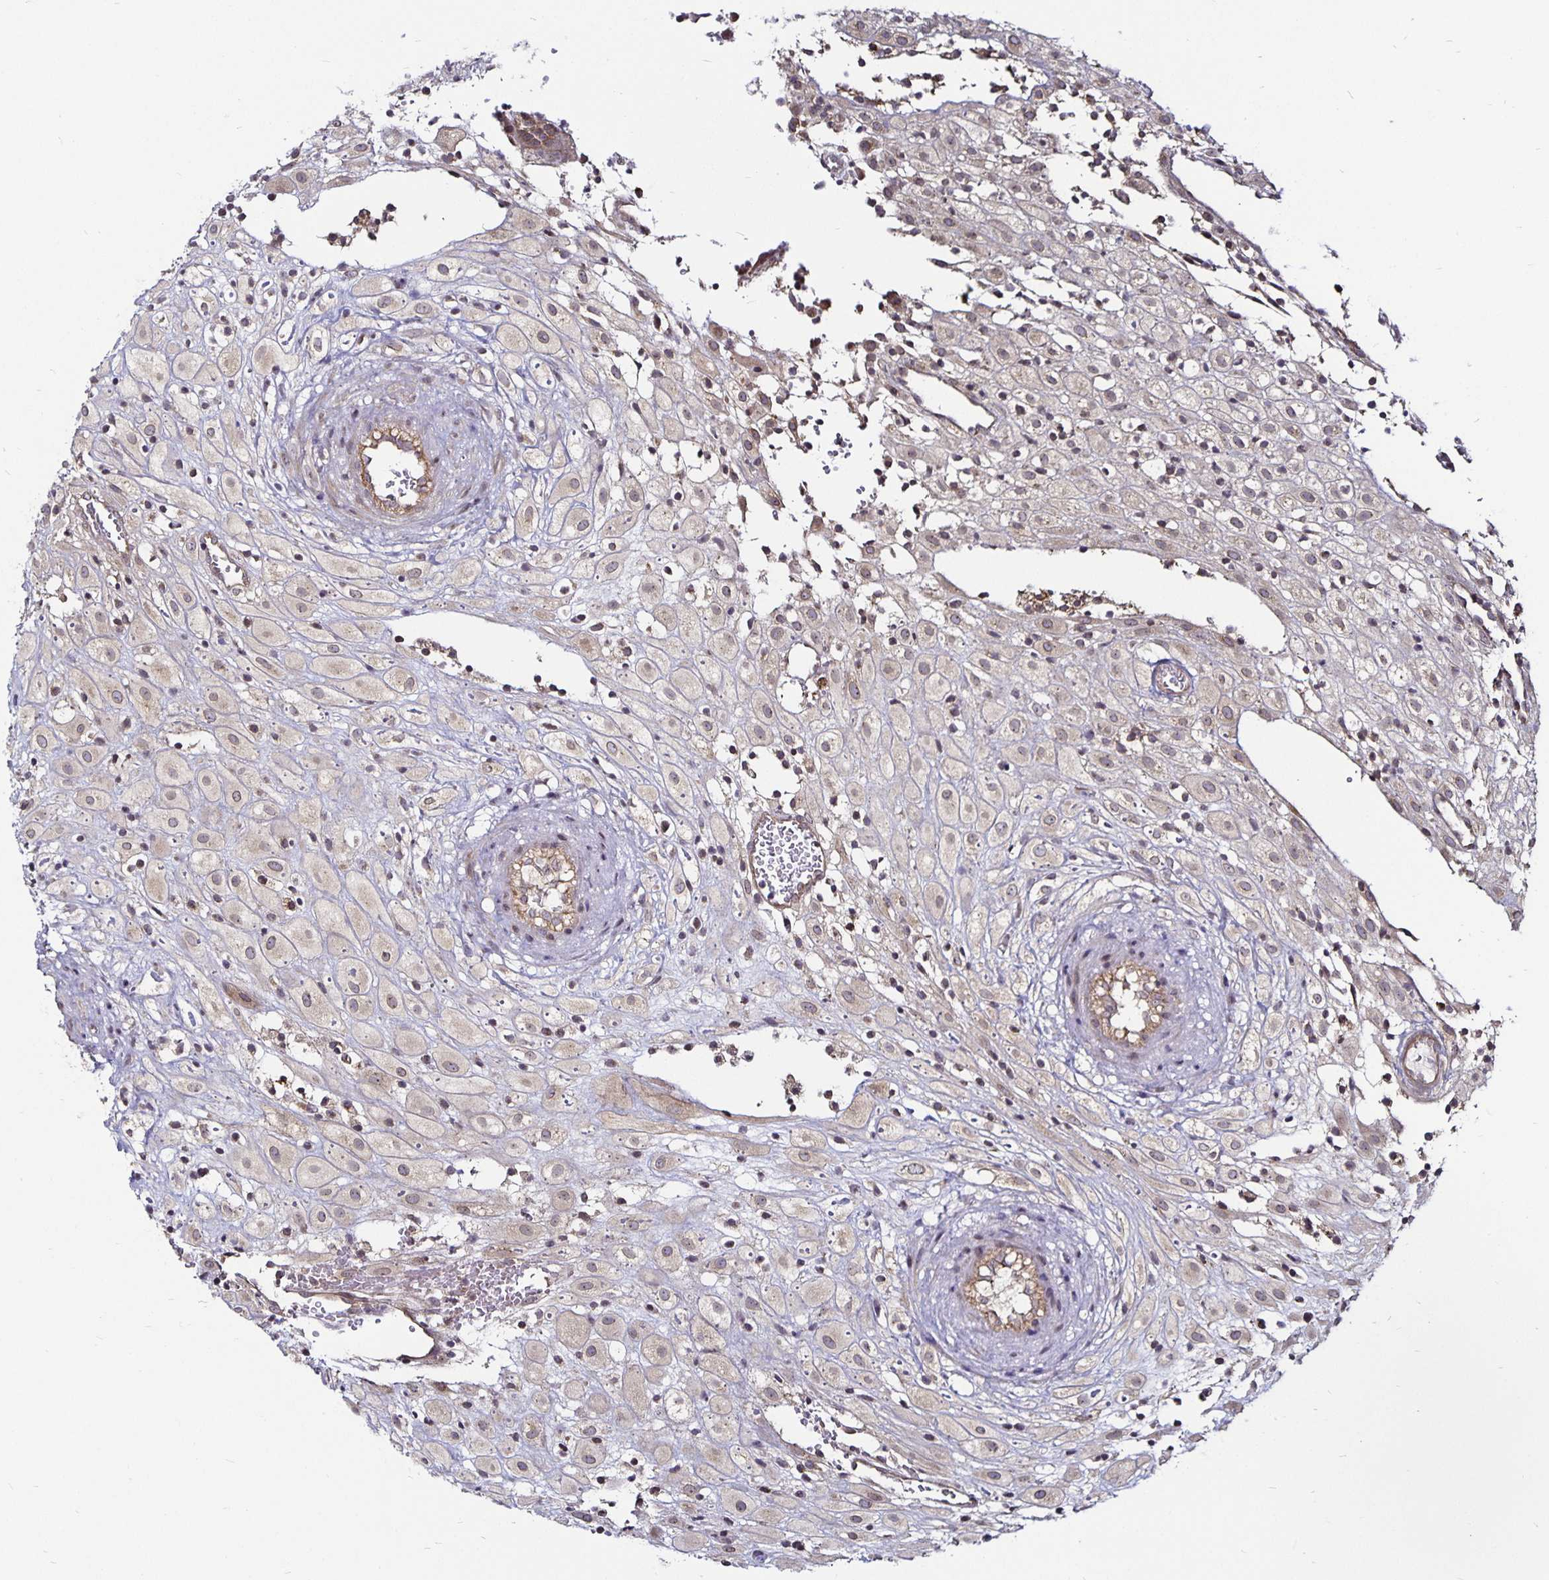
{"staining": {"intensity": "negative", "quantity": "none", "location": "none"}, "tissue": "placenta", "cell_type": "Decidual cells", "image_type": "normal", "snomed": [{"axis": "morphology", "description": "Normal tissue, NOS"}, {"axis": "topography", "description": "Placenta"}], "caption": "Immunohistochemical staining of normal human placenta displays no significant expression in decidual cells. (DAB IHC visualized using brightfield microscopy, high magnification).", "gene": "CYP27A1", "patient": {"sex": "female", "age": 24}}